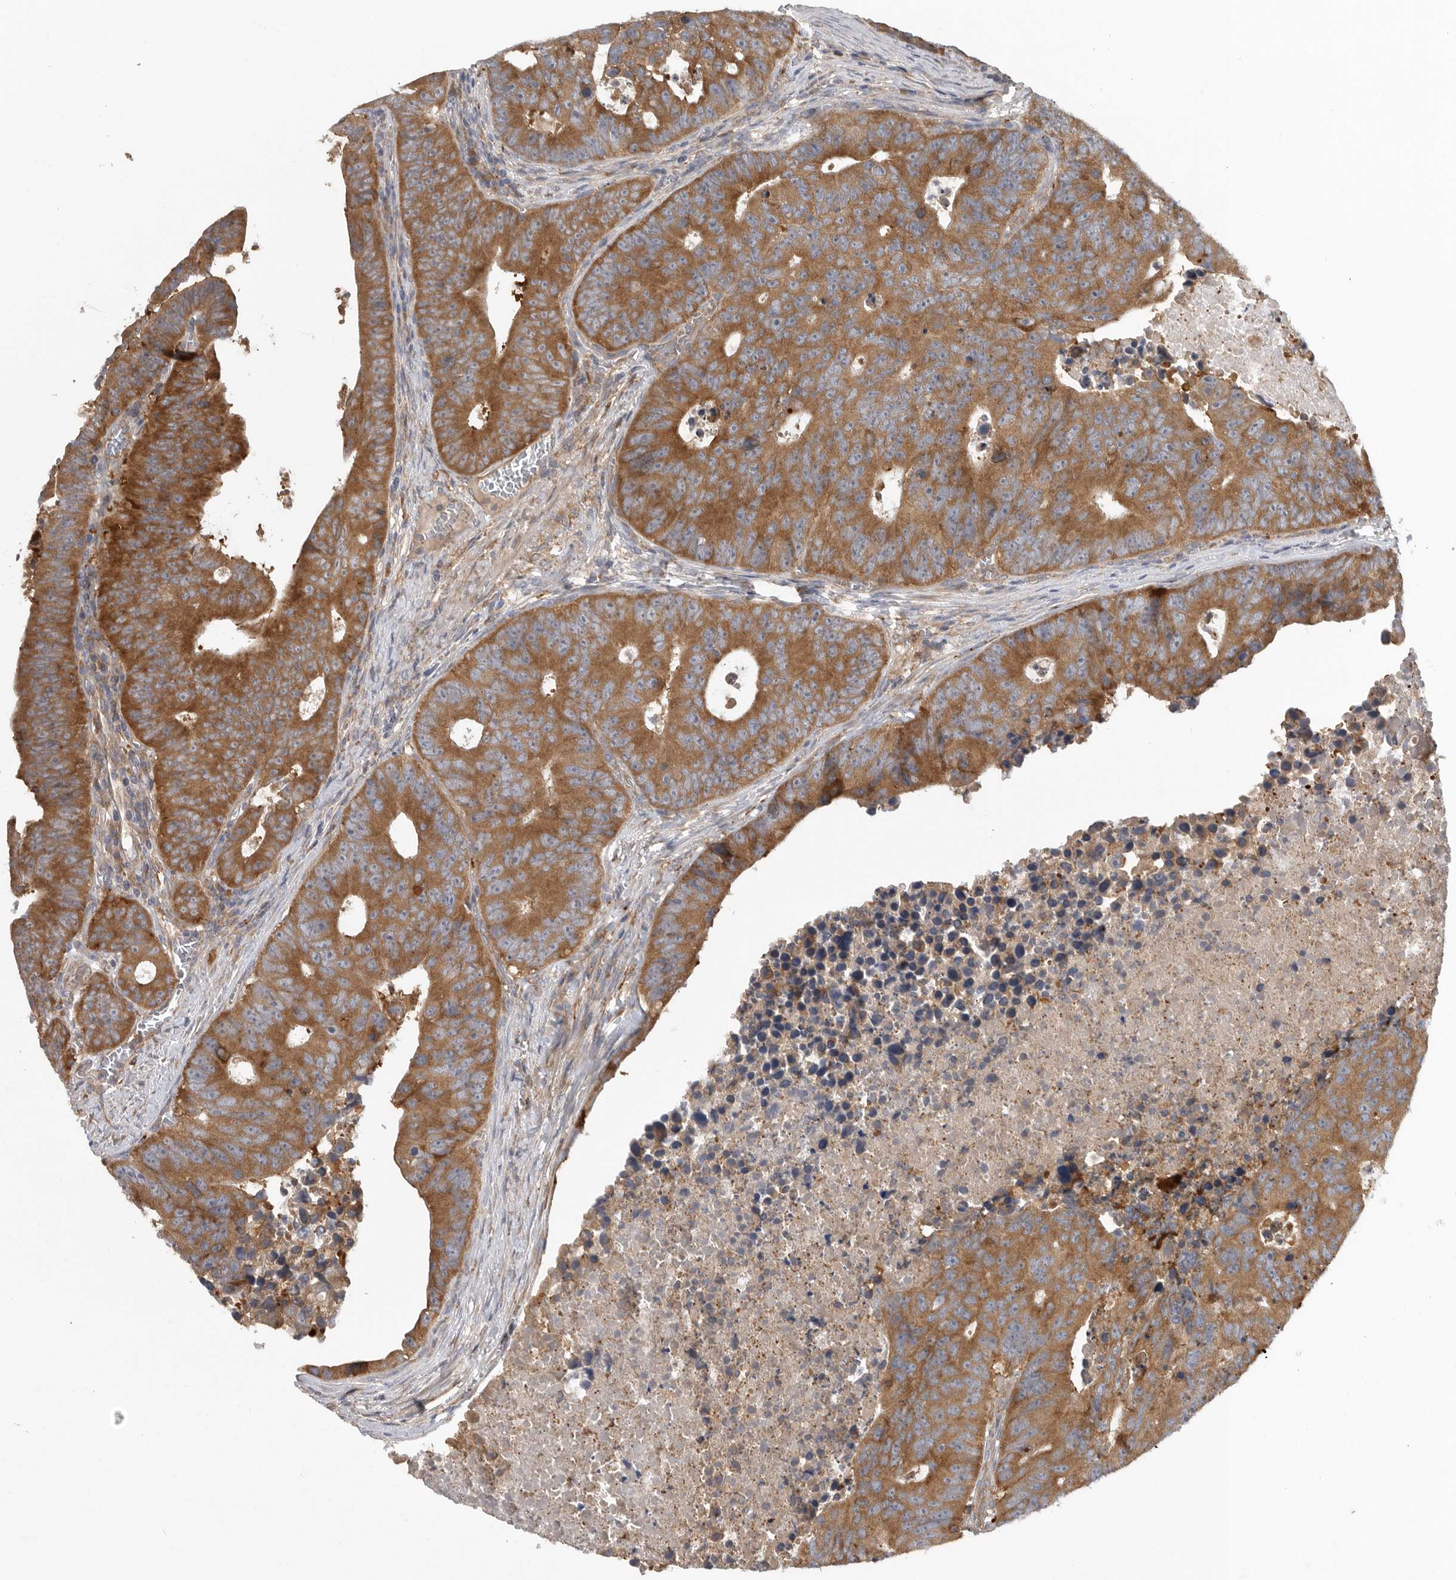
{"staining": {"intensity": "moderate", "quantity": ">75%", "location": "cytoplasmic/membranous"}, "tissue": "colorectal cancer", "cell_type": "Tumor cells", "image_type": "cancer", "snomed": [{"axis": "morphology", "description": "Adenocarcinoma, NOS"}, {"axis": "topography", "description": "Colon"}], "caption": "A histopathology image showing moderate cytoplasmic/membranous expression in about >75% of tumor cells in colorectal adenocarcinoma, as visualized by brown immunohistochemical staining.", "gene": "C1orf109", "patient": {"sex": "male", "age": 87}}